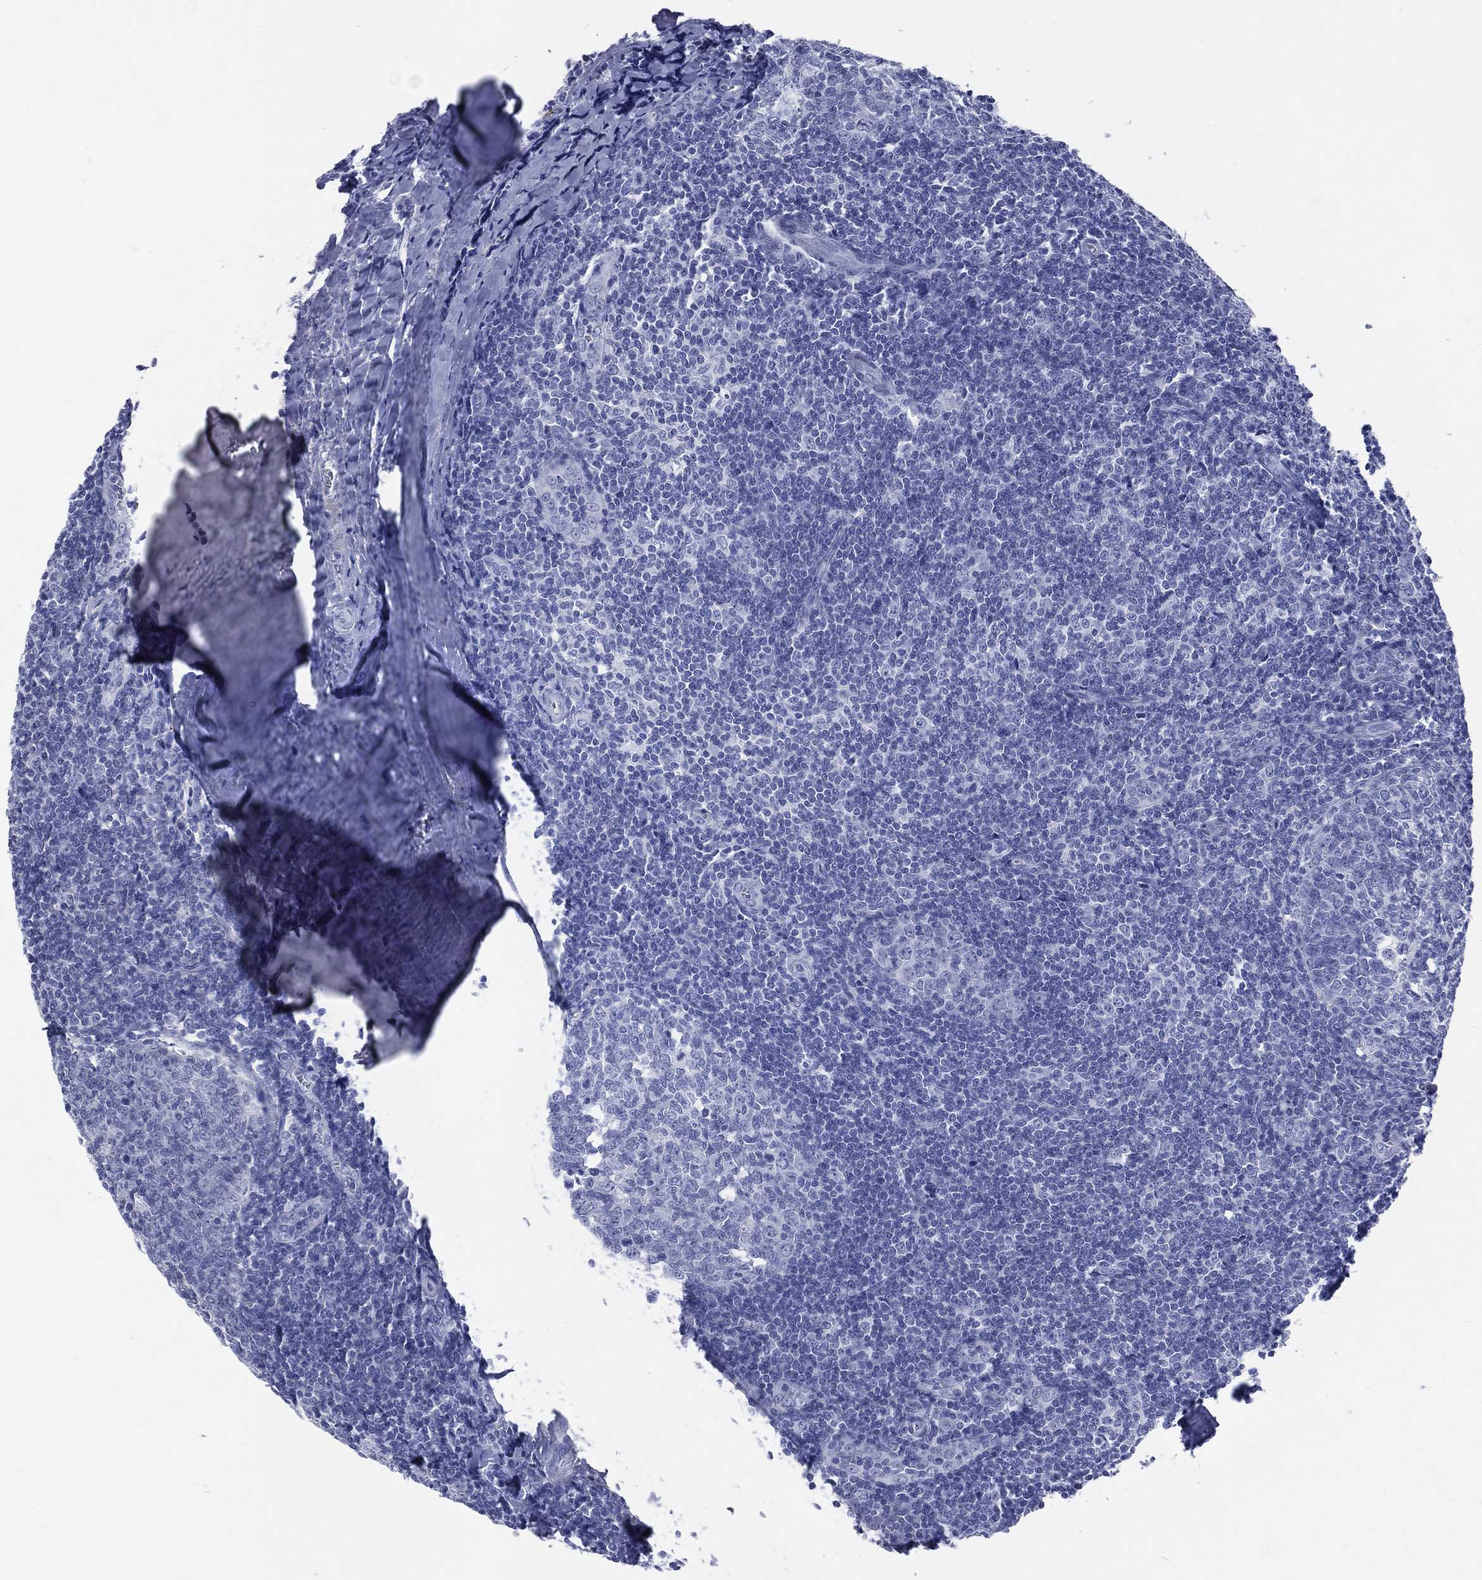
{"staining": {"intensity": "negative", "quantity": "none", "location": "none"}, "tissue": "tonsil", "cell_type": "Germinal center cells", "image_type": "normal", "snomed": [{"axis": "morphology", "description": "Normal tissue, NOS"}, {"axis": "topography", "description": "Tonsil"}], "caption": "A high-resolution micrograph shows immunohistochemistry staining of unremarkable tonsil, which shows no significant expression in germinal center cells.", "gene": "CYLC1", "patient": {"sex": "male", "age": 20}}